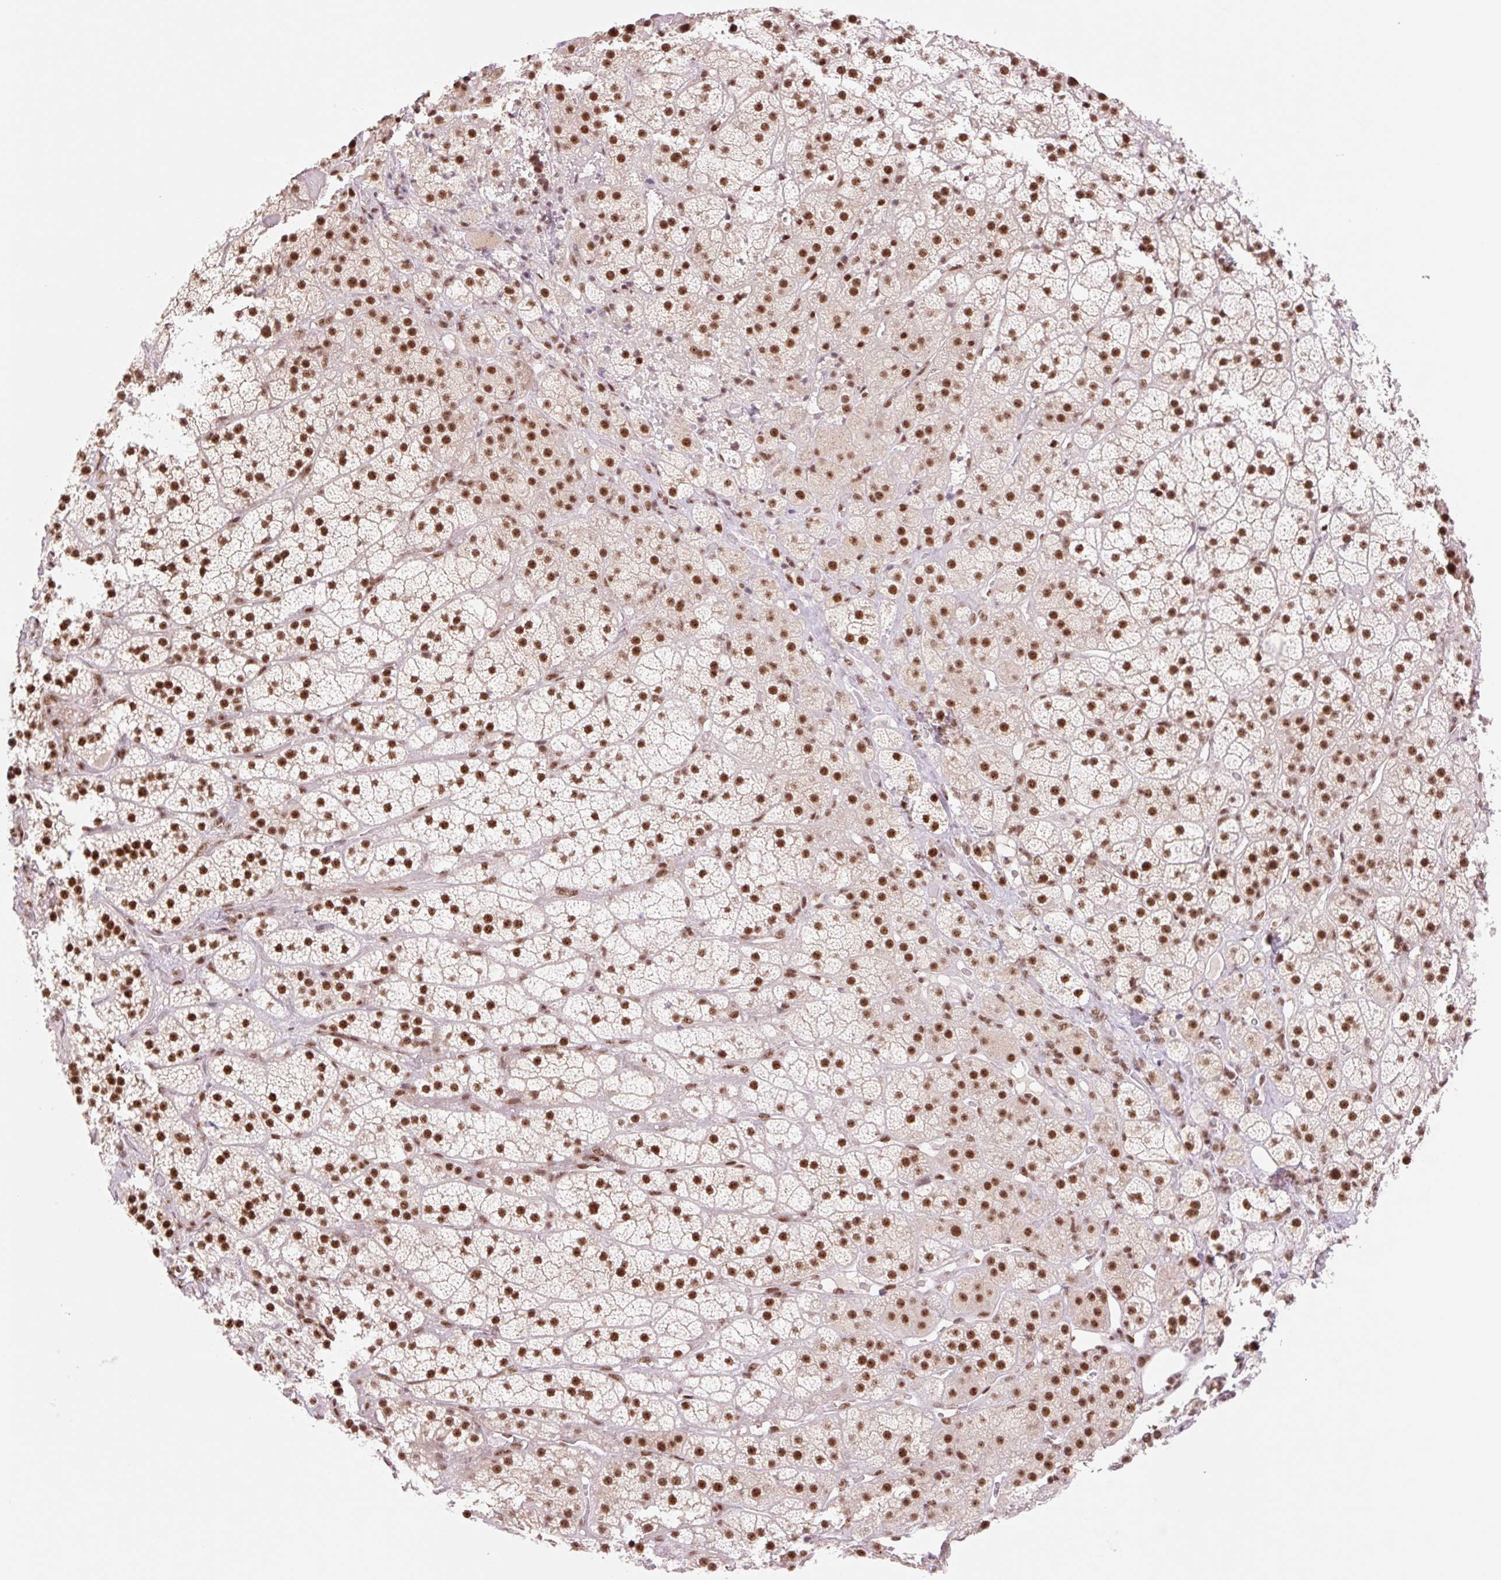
{"staining": {"intensity": "strong", "quantity": ">75%", "location": "nuclear"}, "tissue": "adrenal gland", "cell_type": "Glandular cells", "image_type": "normal", "snomed": [{"axis": "morphology", "description": "Normal tissue, NOS"}, {"axis": "topography", "description": "Adrenal gland"}], "caption": "Adrenal gland was stained to show a protein in brown. There is high levels of strong nuclear expression in about >75% of glandular cells. The staining was performed using DAB to visualize the protein expression in brown, while the nuclei were stained in blue with hematoxylin (Magnification: 20x).", "gene": "PRDM11", "patient": {"sex": "male", "age": 57}}